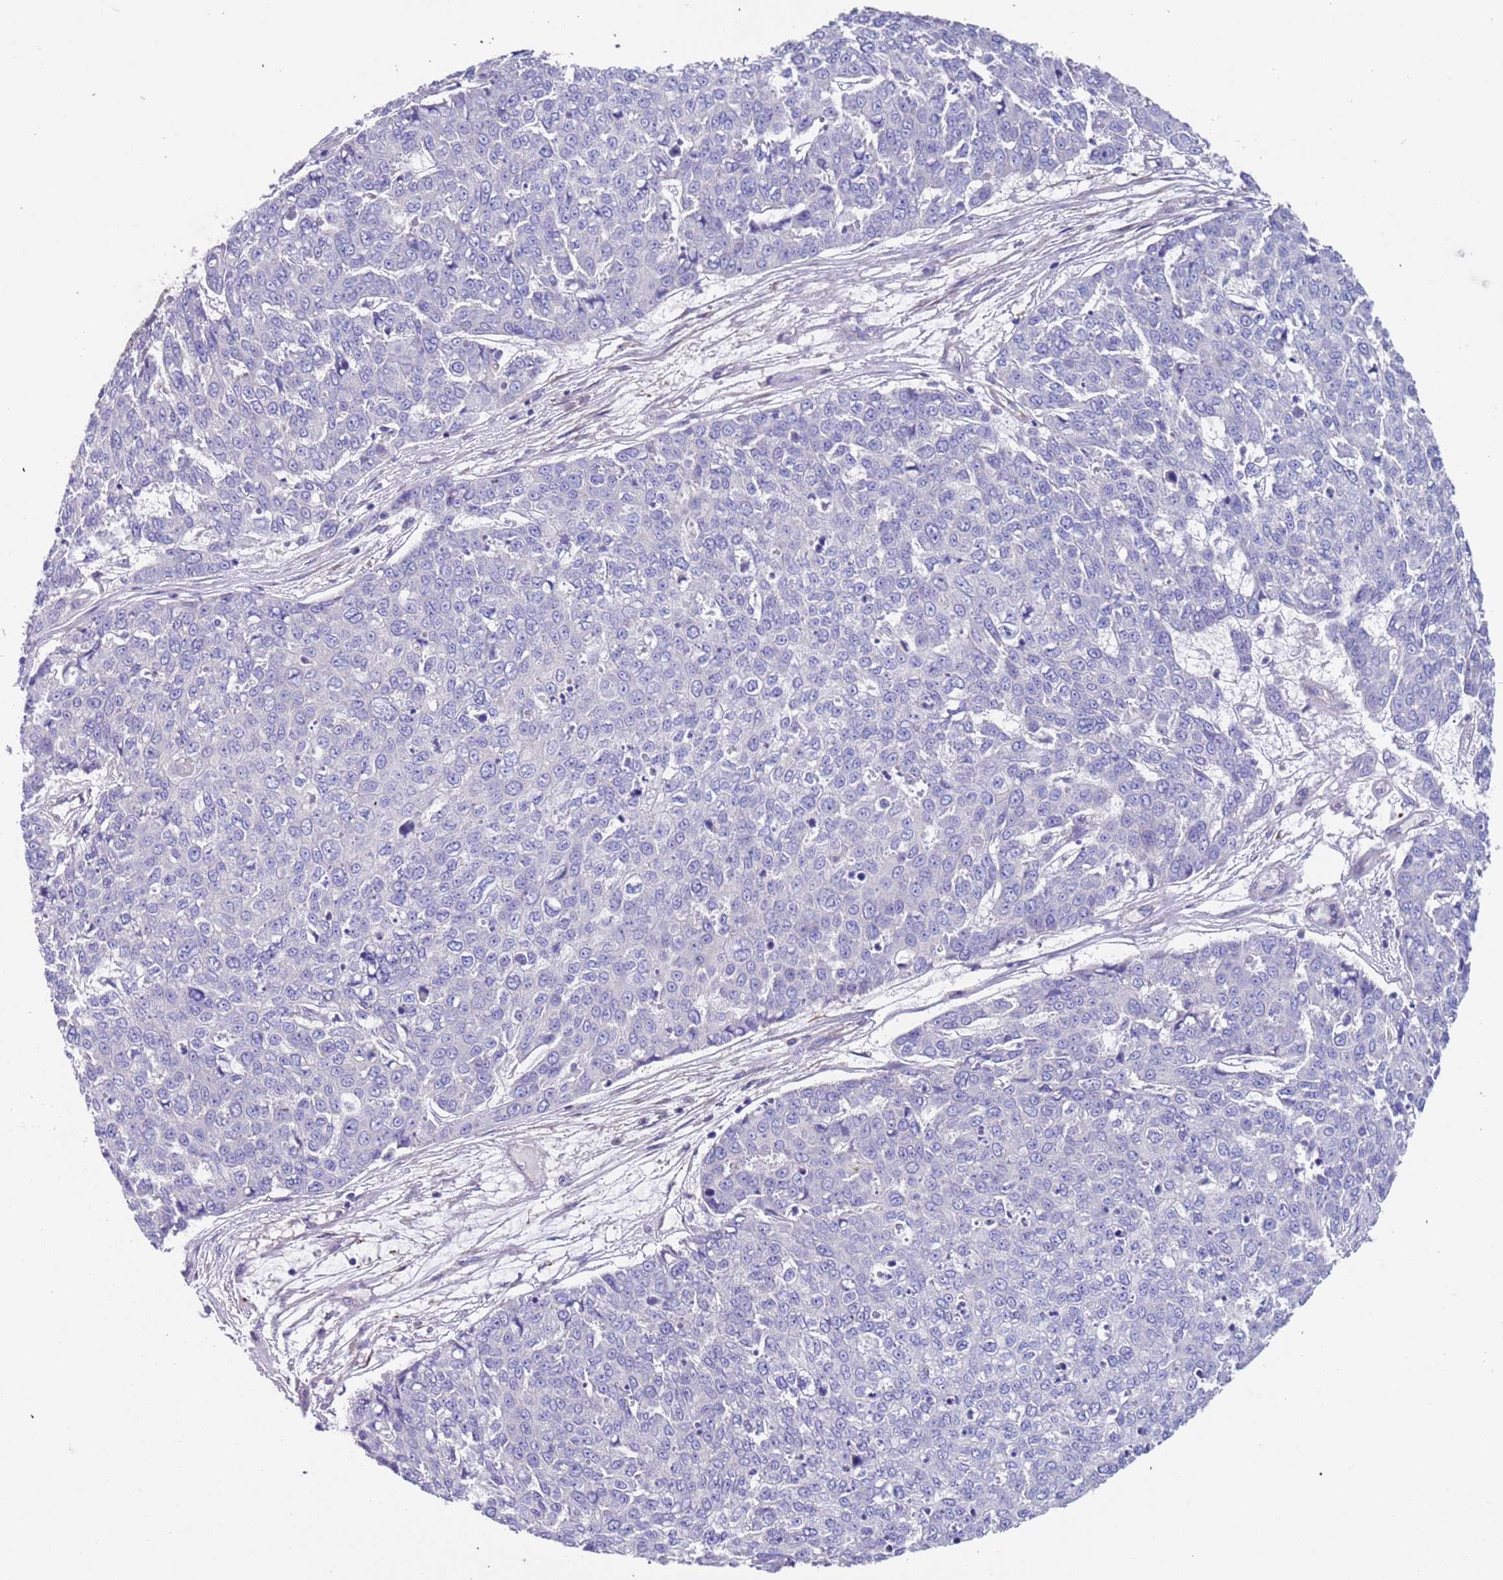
{"staining": {"intensity": "negative", "quantity": "none", "location": "none"}, "tissue": "skin cancer", "cell_type": "Tumor cells", "image_type": "cancer", "snomed": [{"axis": "morphology", "description": "Squamous cell carcinoma, NOS"}, {"axis": "topography", "description": "Skin"}], "caption": "A high-resolution image shows IHC staining of skin cancer (squamous cell carcinoma), which shows no significant positivity in tumor cells.", "gene": "LAMB4", "patient": {"sex": "male", "age": 71}}